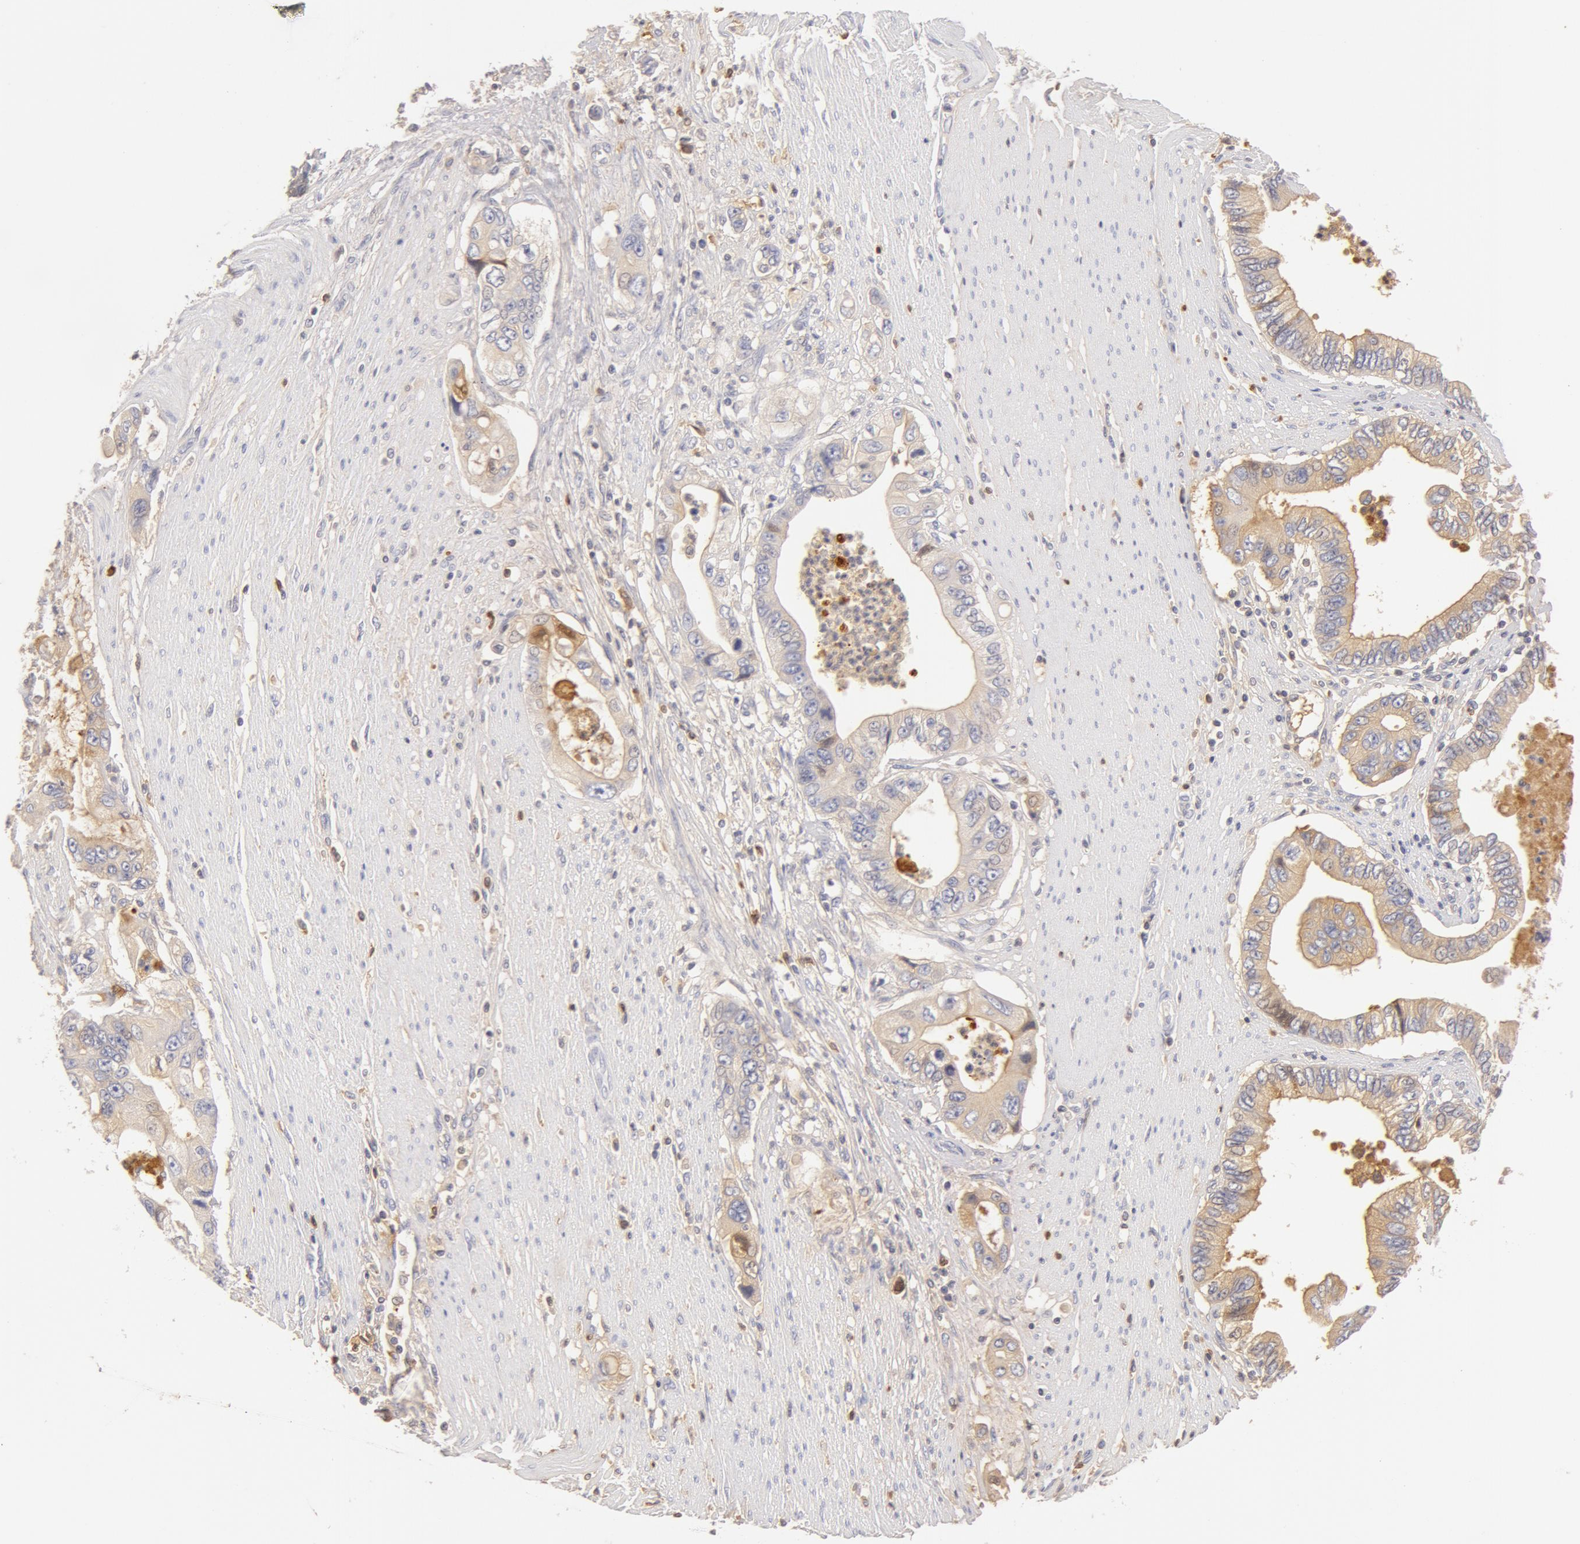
{"staining": {"intensity": "weak", "quantity": "25%-75%", "location": "cytoplasmic/membranous"}, "tissue": "pancreatic cancer", "cell_type": "Tumor cells", "image_type": "cancer", "snomed": [{"axis": "morphology", "description": "Adenocarcinoma, NOS"}, {"axis": "topography", "description": "Pancreas"}, {"axis": "topography", "description": "Stomach, upper"}], "caption": "High-magnification brightfield microscopy of pancreatic cancer stained with DAB (3,3'-diaminobenzidine) (brown) and counterstained with hematoxylin (blue). tumor cells exhibit weak cytoplasmic/membranous positivity is identified in approximately25%-75% of cells.", "gene": "GC", "patient": {"sex": "male", "age": 77}}